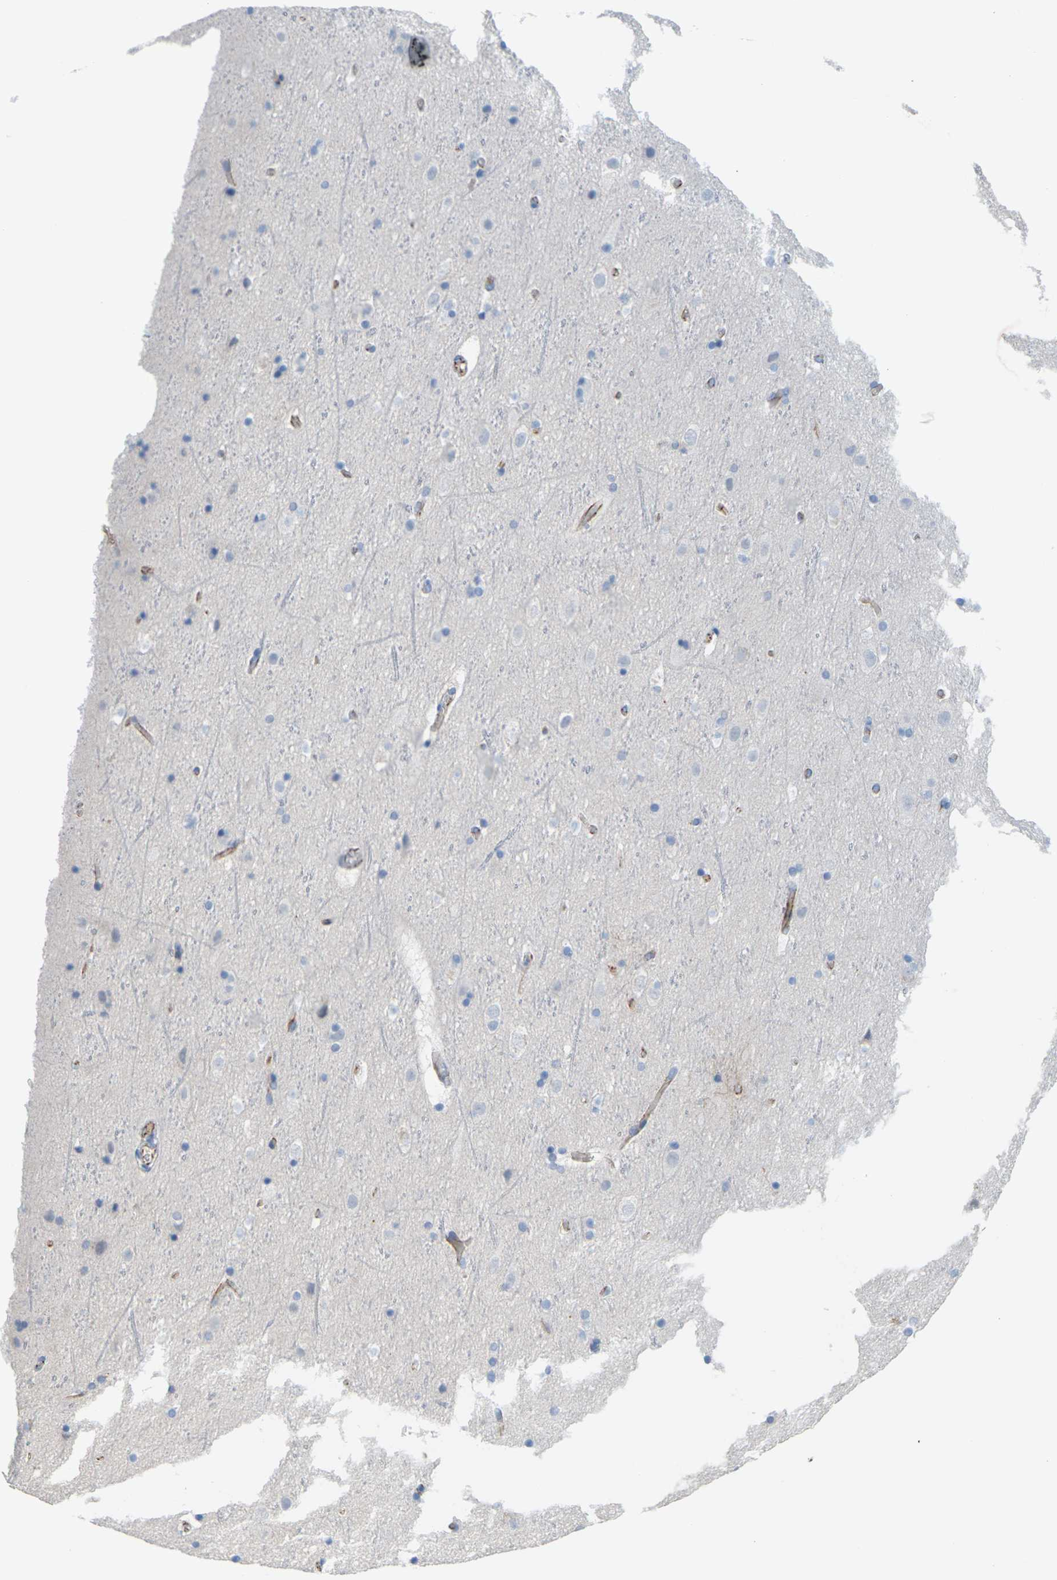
{"staining": {"intensity": "strong", "quantity": ">75%", "location": "cytoplasmic/membranous"}, "tissue": "cerebral cortex", "cell_type": "Endothelial cells", "image_type": "normal", "snomed": [{"axis": "morphology", "description": "Normal tissue, NOS"}, {"axis": "topography", "description": "Cerebral cortex"}], "caption": "Immunohistochemical staining of unremarkable human cerebral cortex reveals high levels of strong cytoplasmic/membranous positivity in about >75% of endothelial cells.", "gene": "CLDN3", "patient": {"sex": "male", "age": 45}}